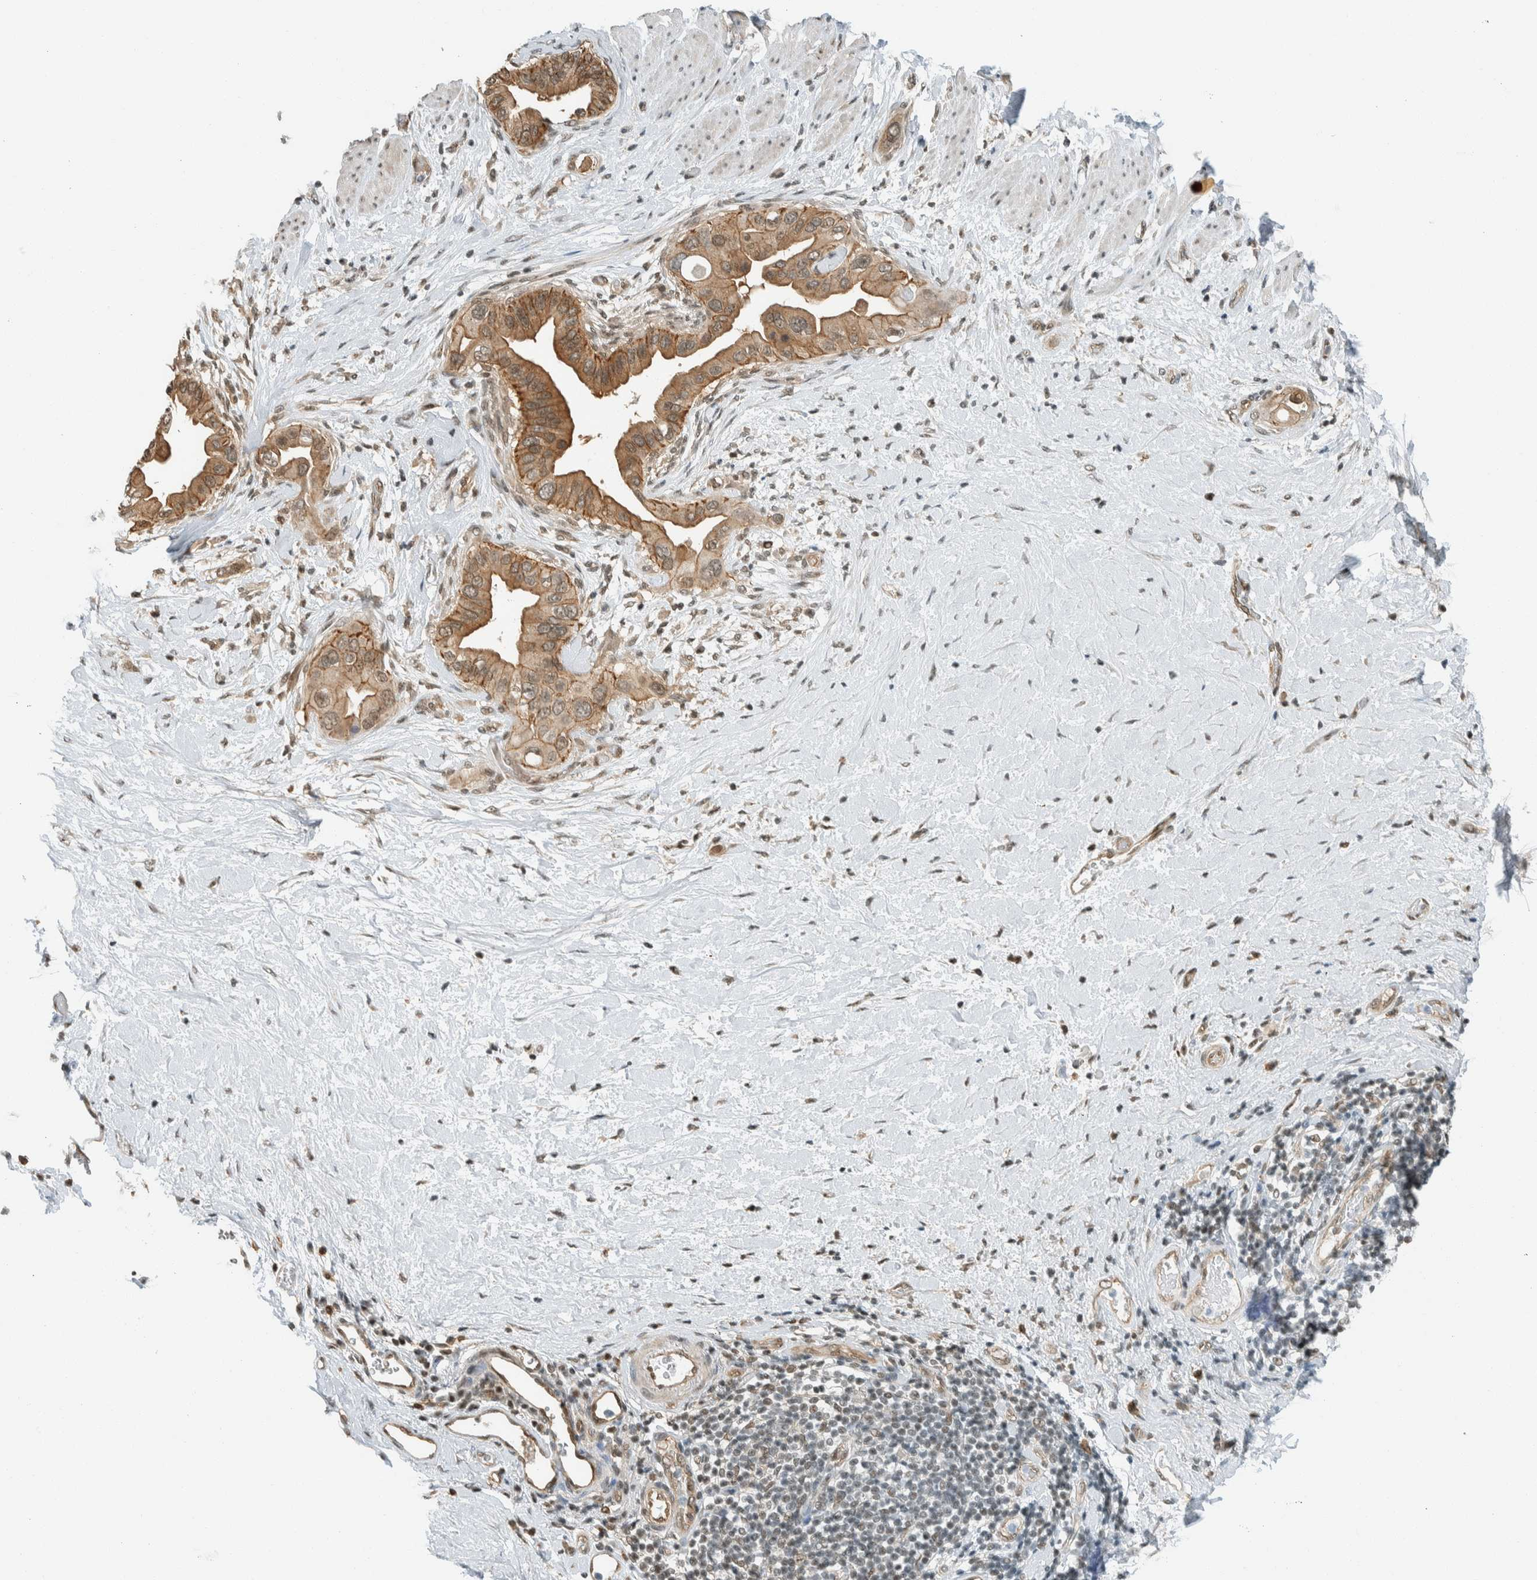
{"staining": {"intensity": "moderate", "quantity": ">75%", "location": "cytoplasmic/membranous"}, "tissue": "pancreatic cancer", "cell_type": "Tumor cells", "image_type": "cancer", "snomed": [{"axis": "morphology", "description": "Adenocarcinoma, NOS"}, {"axis": "topography", "description": "Pancreas"}], "caption": "A brown stain shows moderate cytoplasmic/membranous expression of a protein in human pancreatic cancer tumor cells.", "gene": "NIBAN2", "patient": {"sex": "female", "age": 56}}